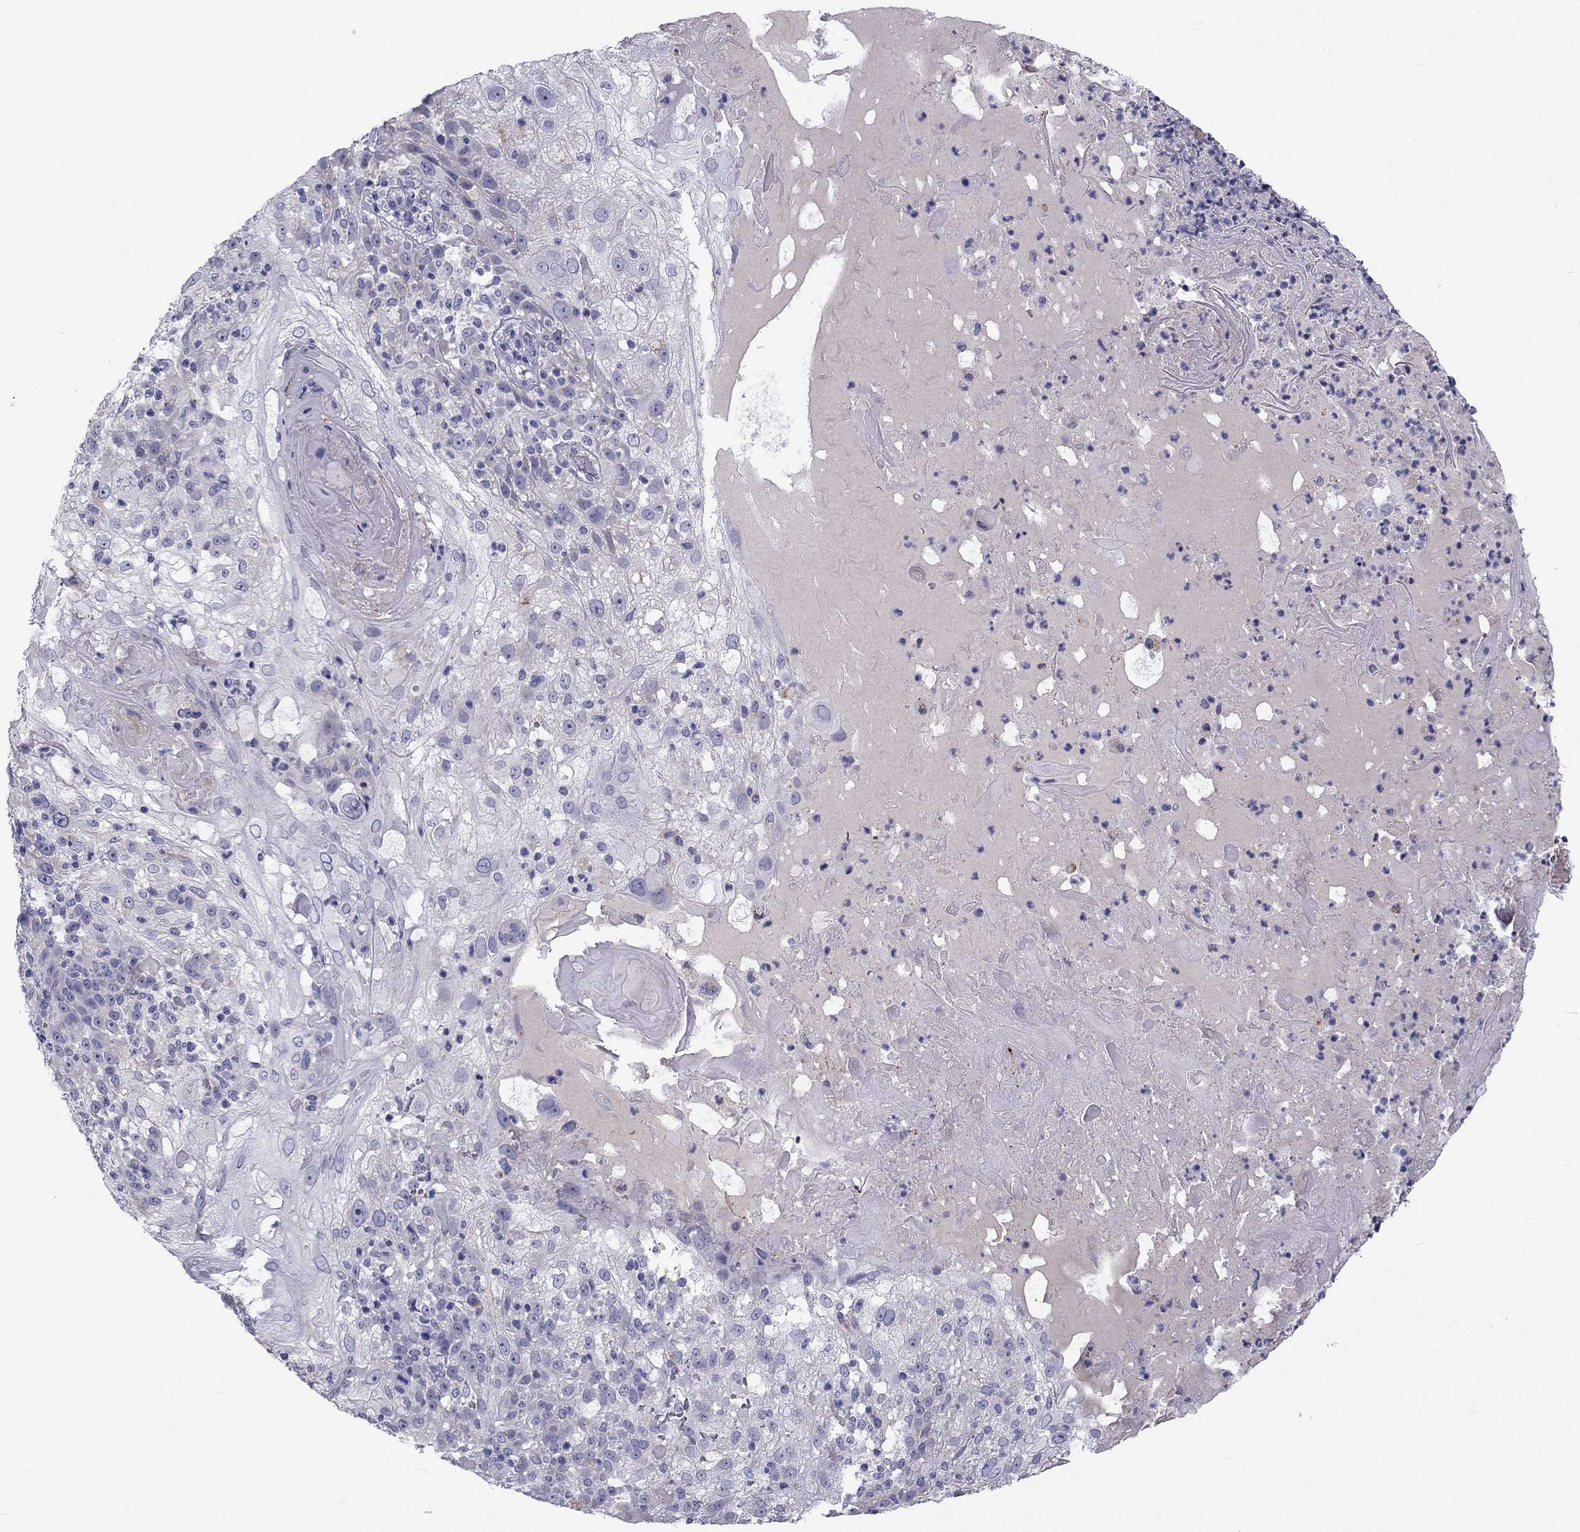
{"staining": {"intensity": "negative", "quantity": "none", "location": "none"}, "tissue": "skin cancer", "cell_type": "Tumor cells", "image_type": "cancer", "snomed": [{"axis": "morphology", "description": "Normal tissue, NOS"}, {"axis": "morphology", "description": "Squamous cell carcinoma, NOS"}, {"axis": "topography", "description": "Skin"}], "caption": "Histopathology image shows no significant protein expression in tumor cells of squamous cell carcinoma (skin). (Brightfield microscopy of DAB (3,3'-diaminobenzidine) immunohistochemistry (IHC) at high magnification).", "gene": "CLPSL2", "patient": {"sex": "female", "age": 83}}